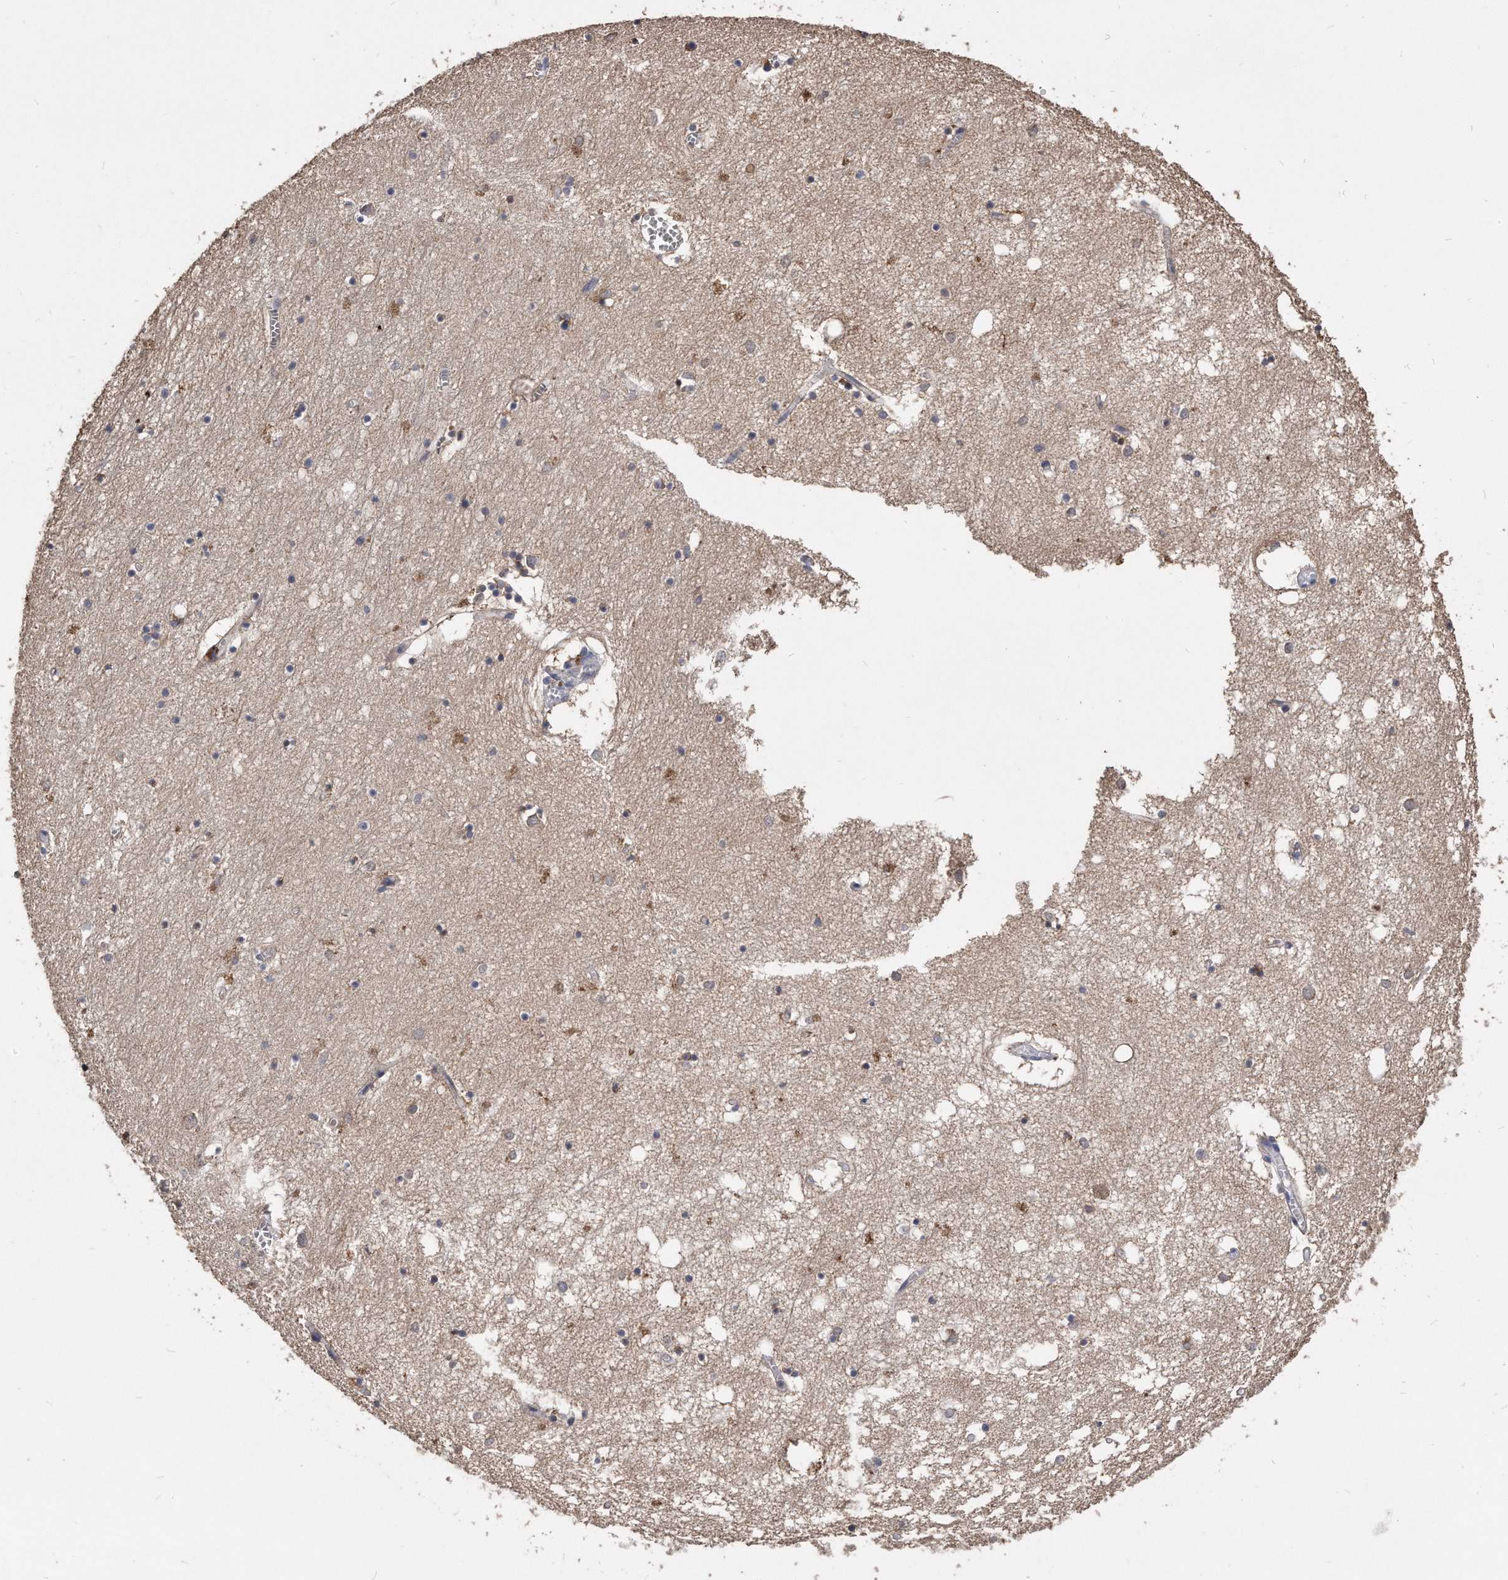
{"staining": {"intensity": "weak", "quantity": "<25%", "location": "cytoplasmic/membranous"}, "tissue": "hippocampus", "cell_type": "Glial cells", "image_type": "normal", "snomed": [{"axis": "morphology", "description": "Normal tissue, NOS"}, {"axis": "topography", "description": "Hippocampus"}], "caption": "Hippocampus stained for a protein using immunohistochemistry displays no expression glial cells.", "gene": "IL20RA", "patient": {"sex": "male", "age": 70}}